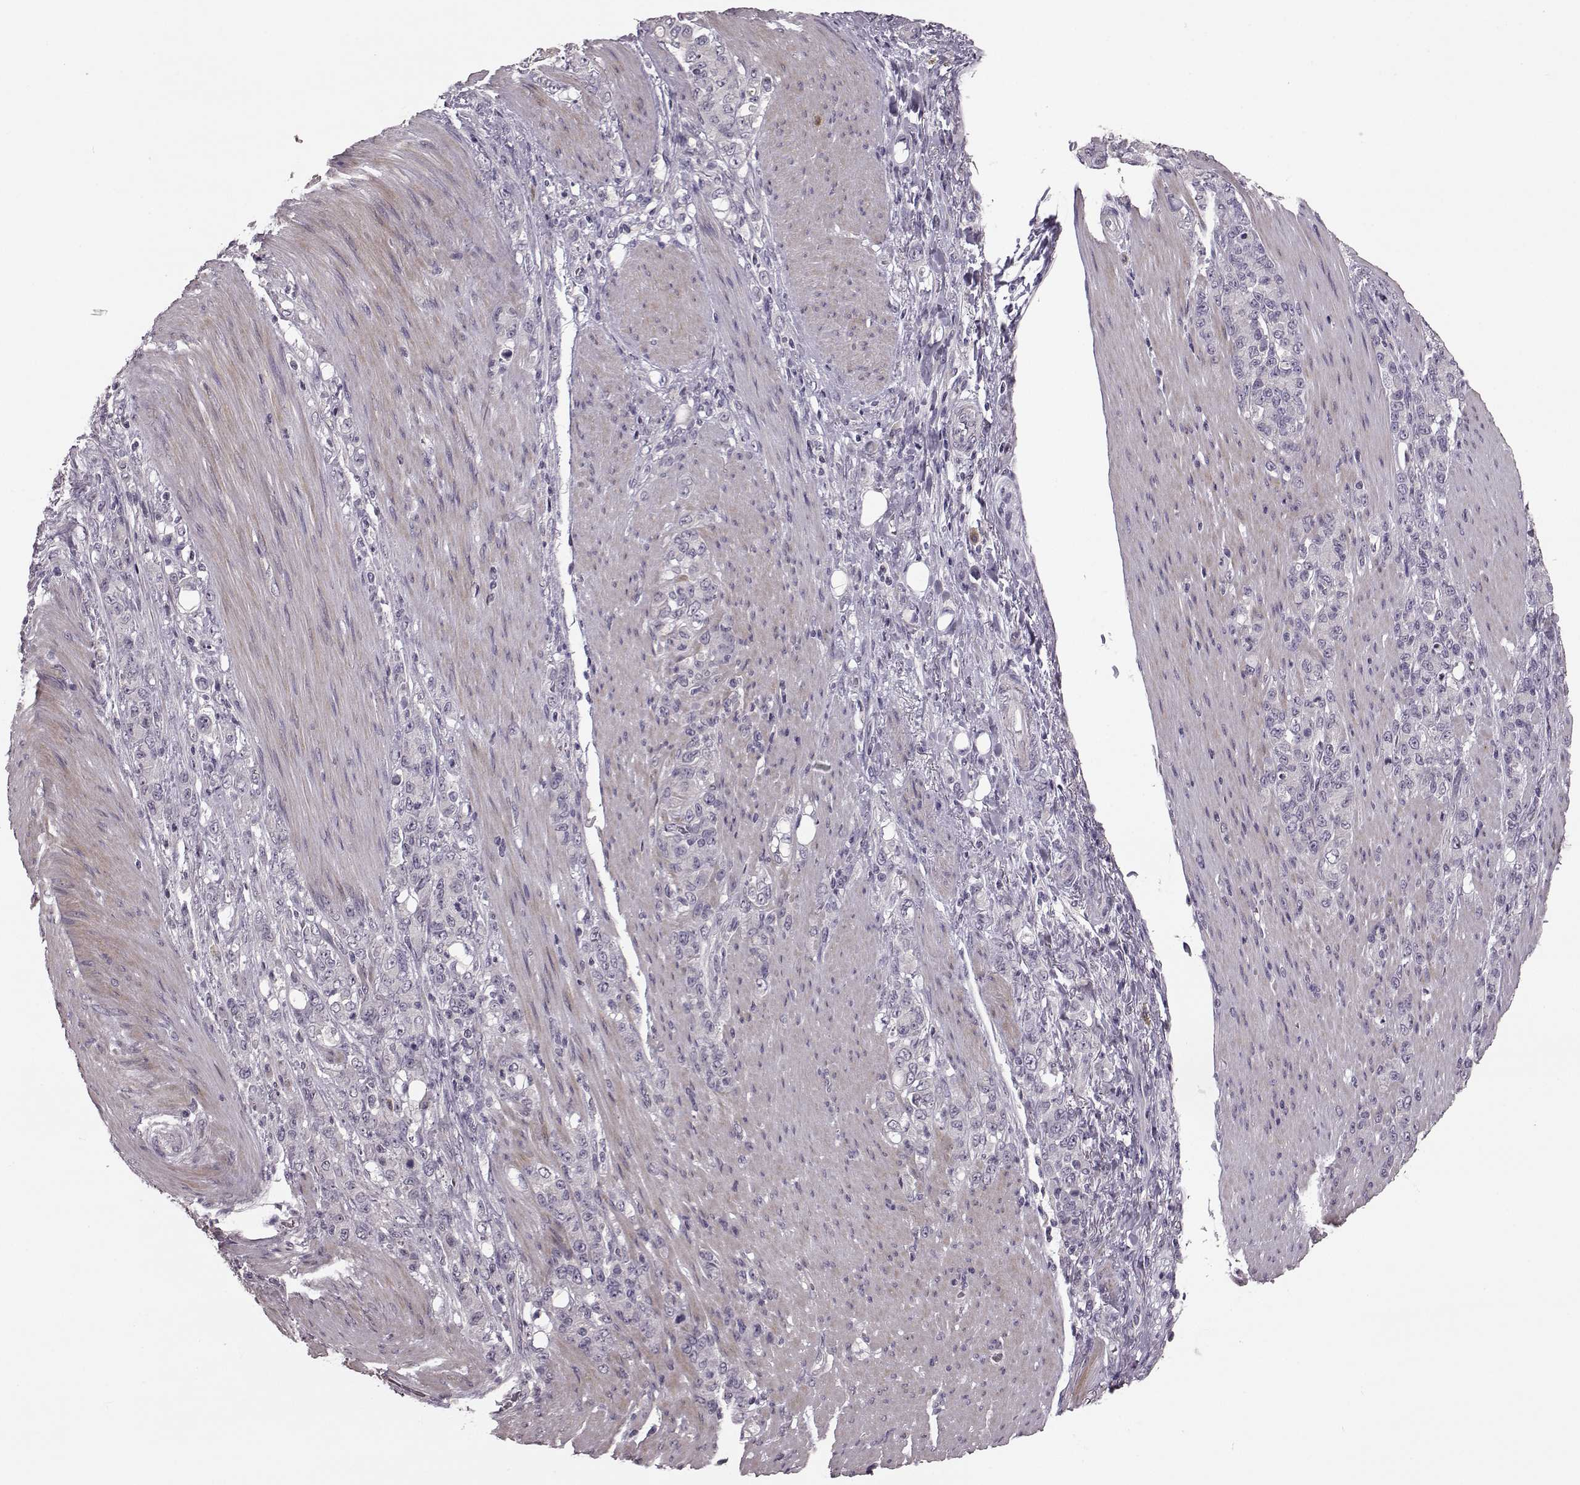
{"staining": {"intensity": "negative", "quantity": "none", "location": "none"}, "tissue": "stomach cancer", "cell_type": "Tumor cells", "image_type": "cancer", "snomed": [{"axis": "morphology", "description": "Adenocarcinoma, NOS"}, {"axis": "topography", "description": "Stomach"}], "caption": "Immunohistochemical staining of adenocarcinoma (stomach) reveals no significant expression in tumor cells.", "gene": "SLC52A3", "patient": {"sex": "female", "age": 79}}